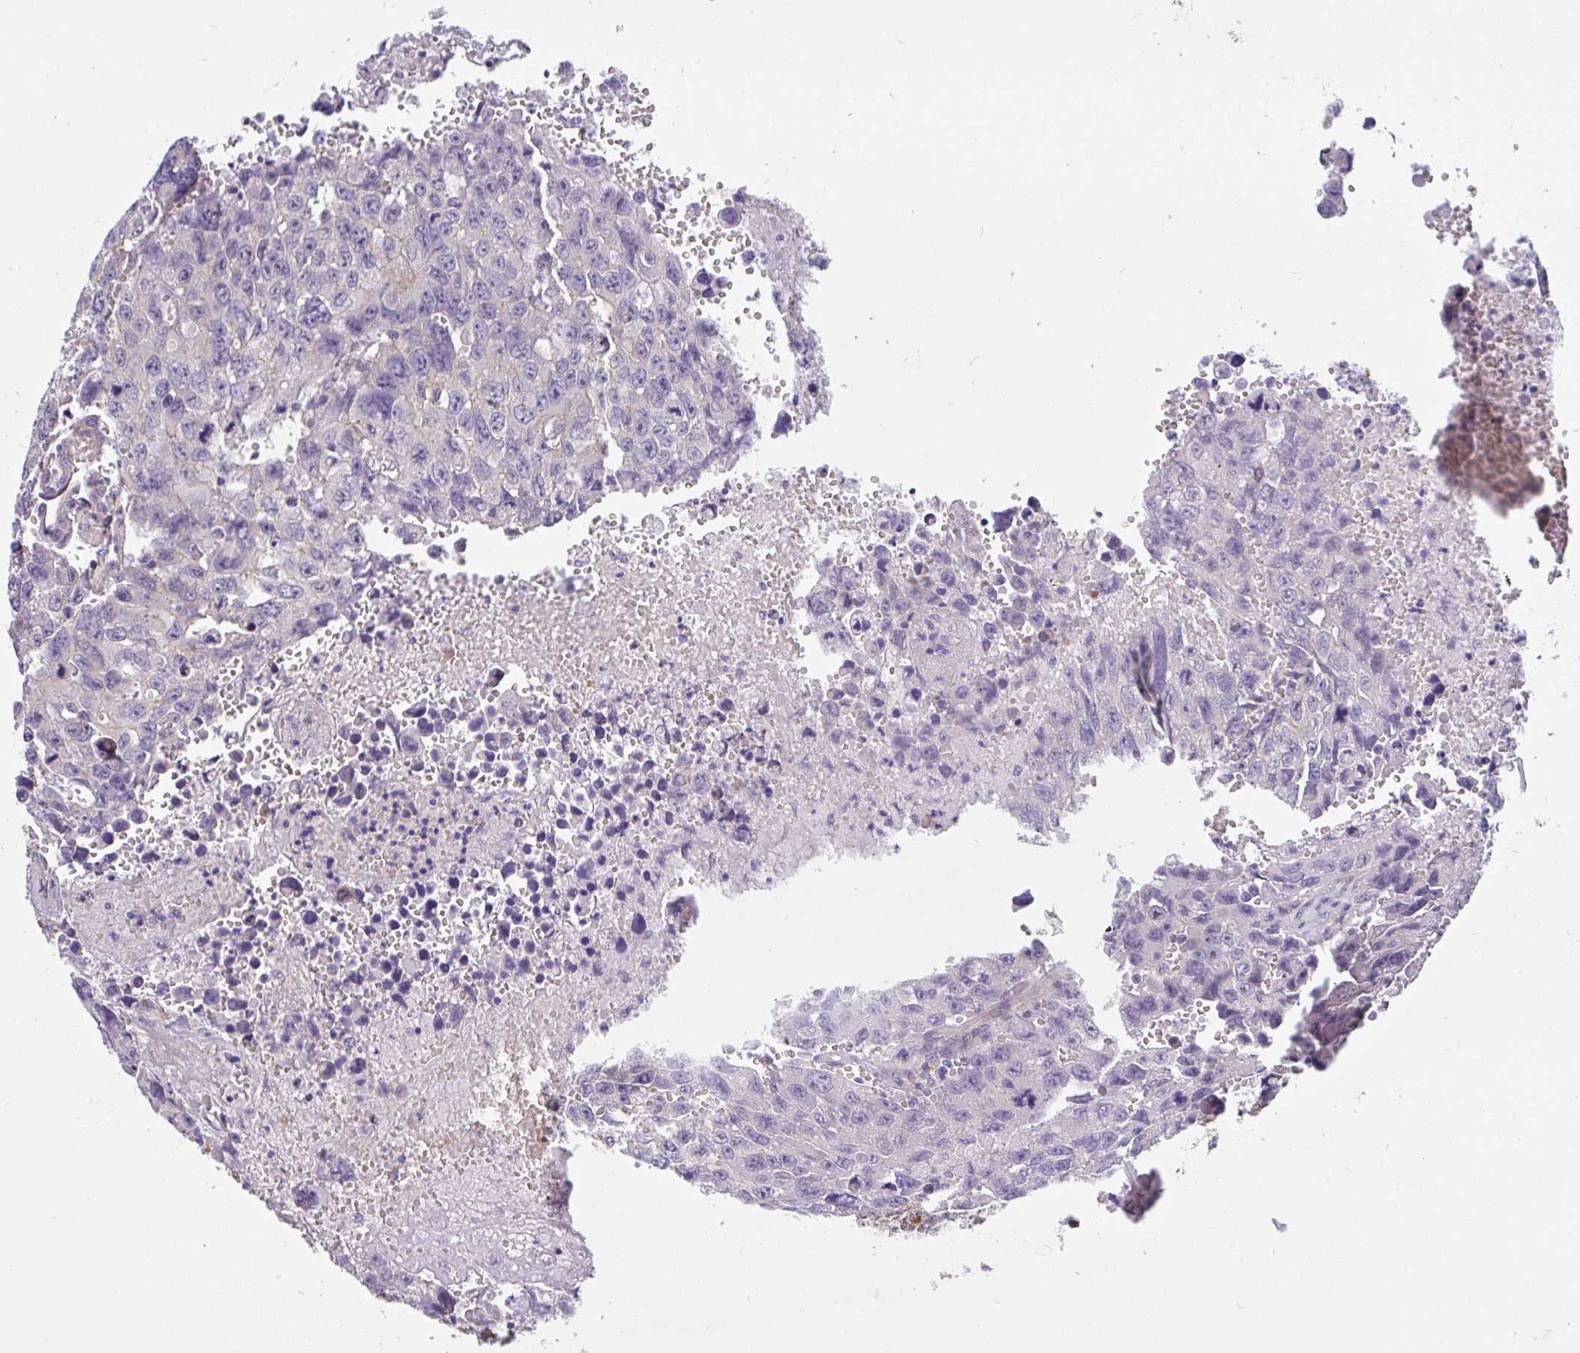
{"staining": {"intensity": "negative", "quantity": "none", "location": "none"}, "tissue": "testis cancer", "cell_type": "Tumor cells", "image_type": "cancer", "snomed": [{"axis": "morphology", "description": "Seminoma, NOS"}, {"axis": "topography", "description": "Testis"}], "caption": "DAB (3,3'-diaminobenzidine) immunohistochemical staining of testis seminoma displays no significant expression in tumor cells.", "gene": "LRRC26", "patient": {"sex": "male", "age": 26}}